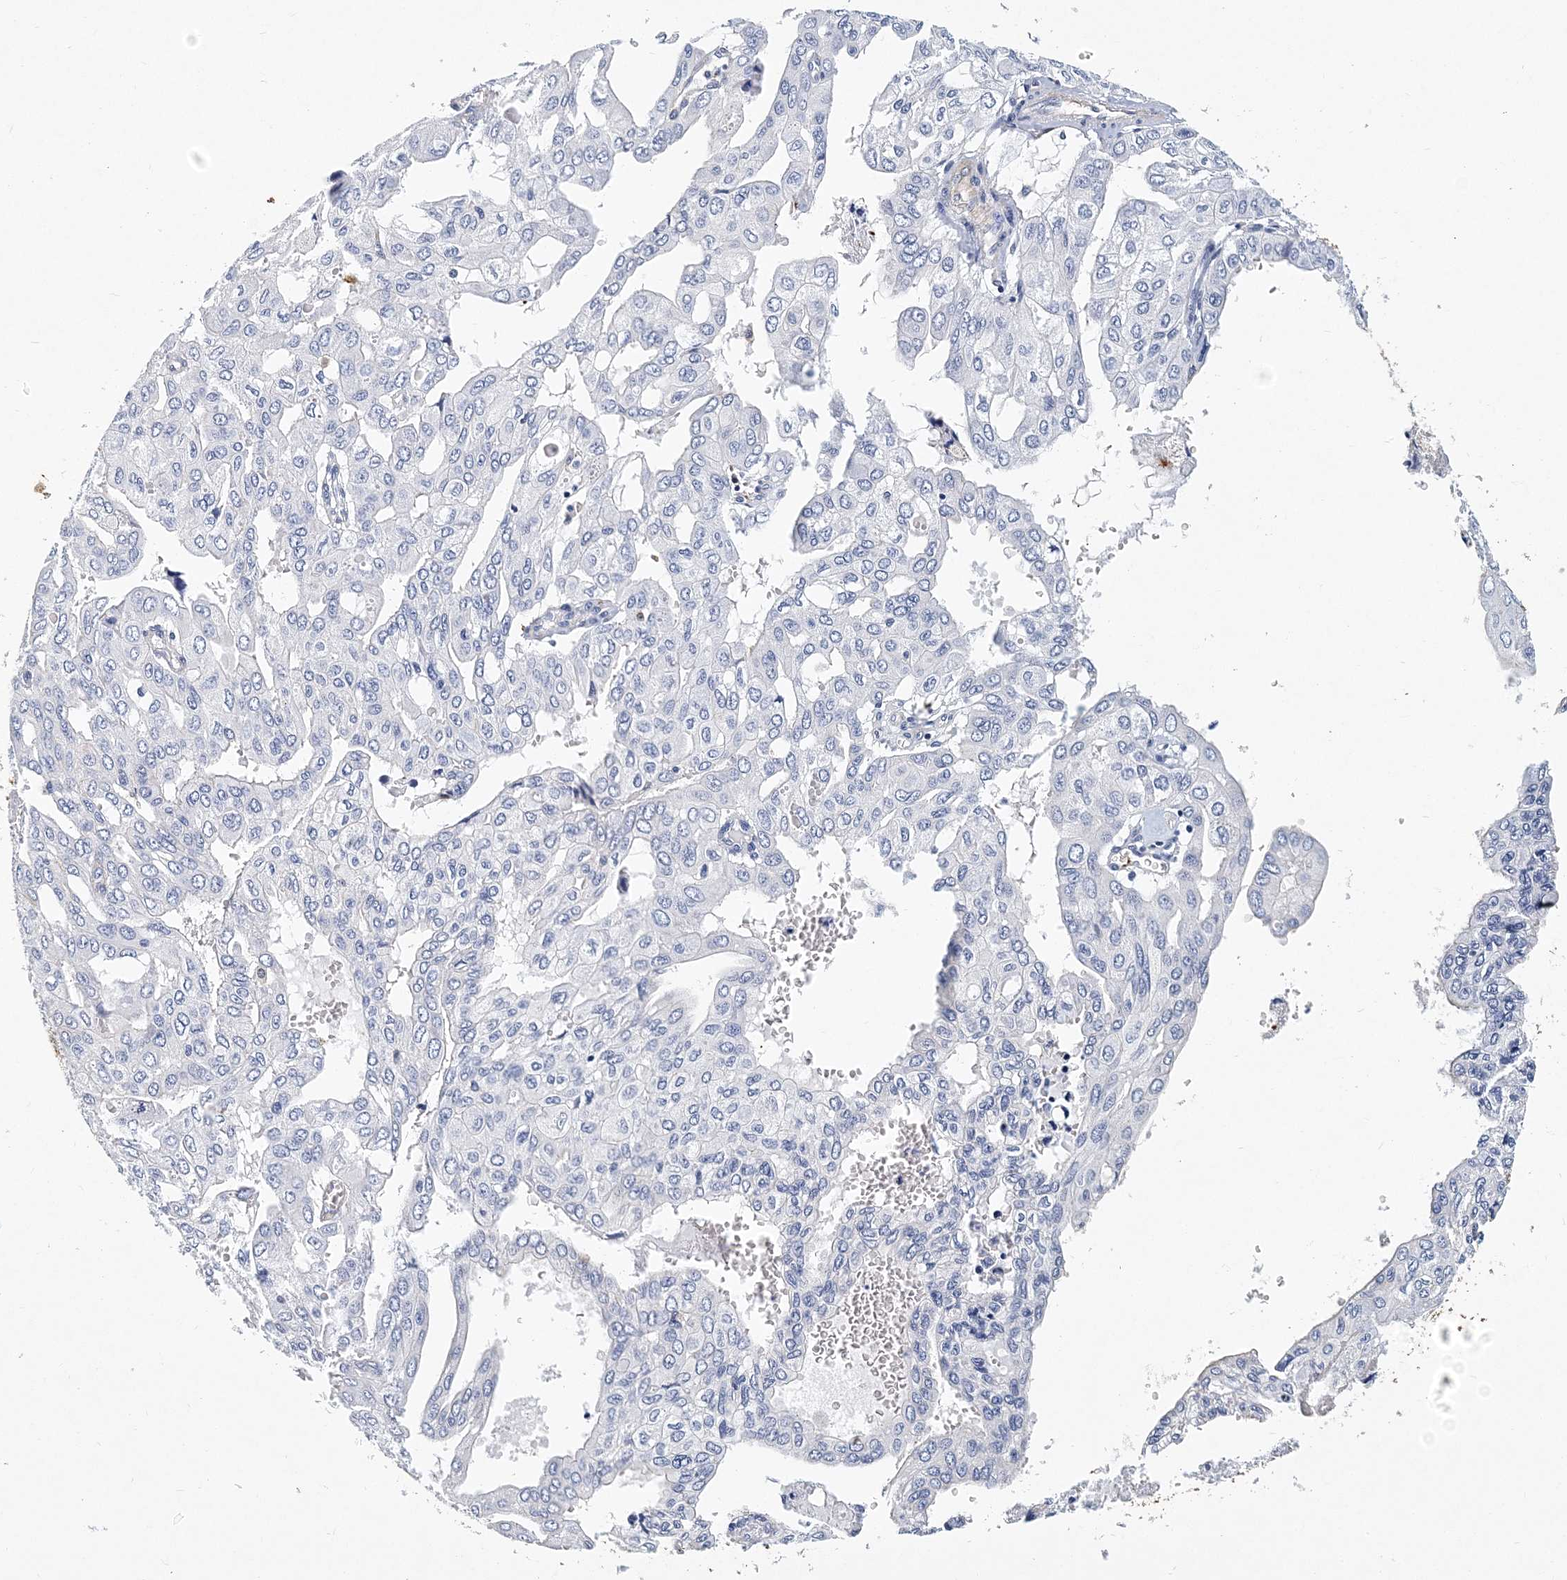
{"staining": {"intensity": "negative", "quantity": "none", "location": "none"}, "tissue": "pancreatic cancer", "cell_type": "Tumor cells", "image_type": "cancer", "snomed": [{"axis": "morphology", "description": "Adenocarcinoma, NOS"}, {"axis": "topography", "description": "Pancreas"}], "caption": "High power microscopy photomicrograph of an immunohistochemistry (IHC) image of pancreatic adenocarcinoma, revealing no significant expression in tumor cells.", "gene": "ITGA2B", "patient": {"sex": "male", "age": 51}}